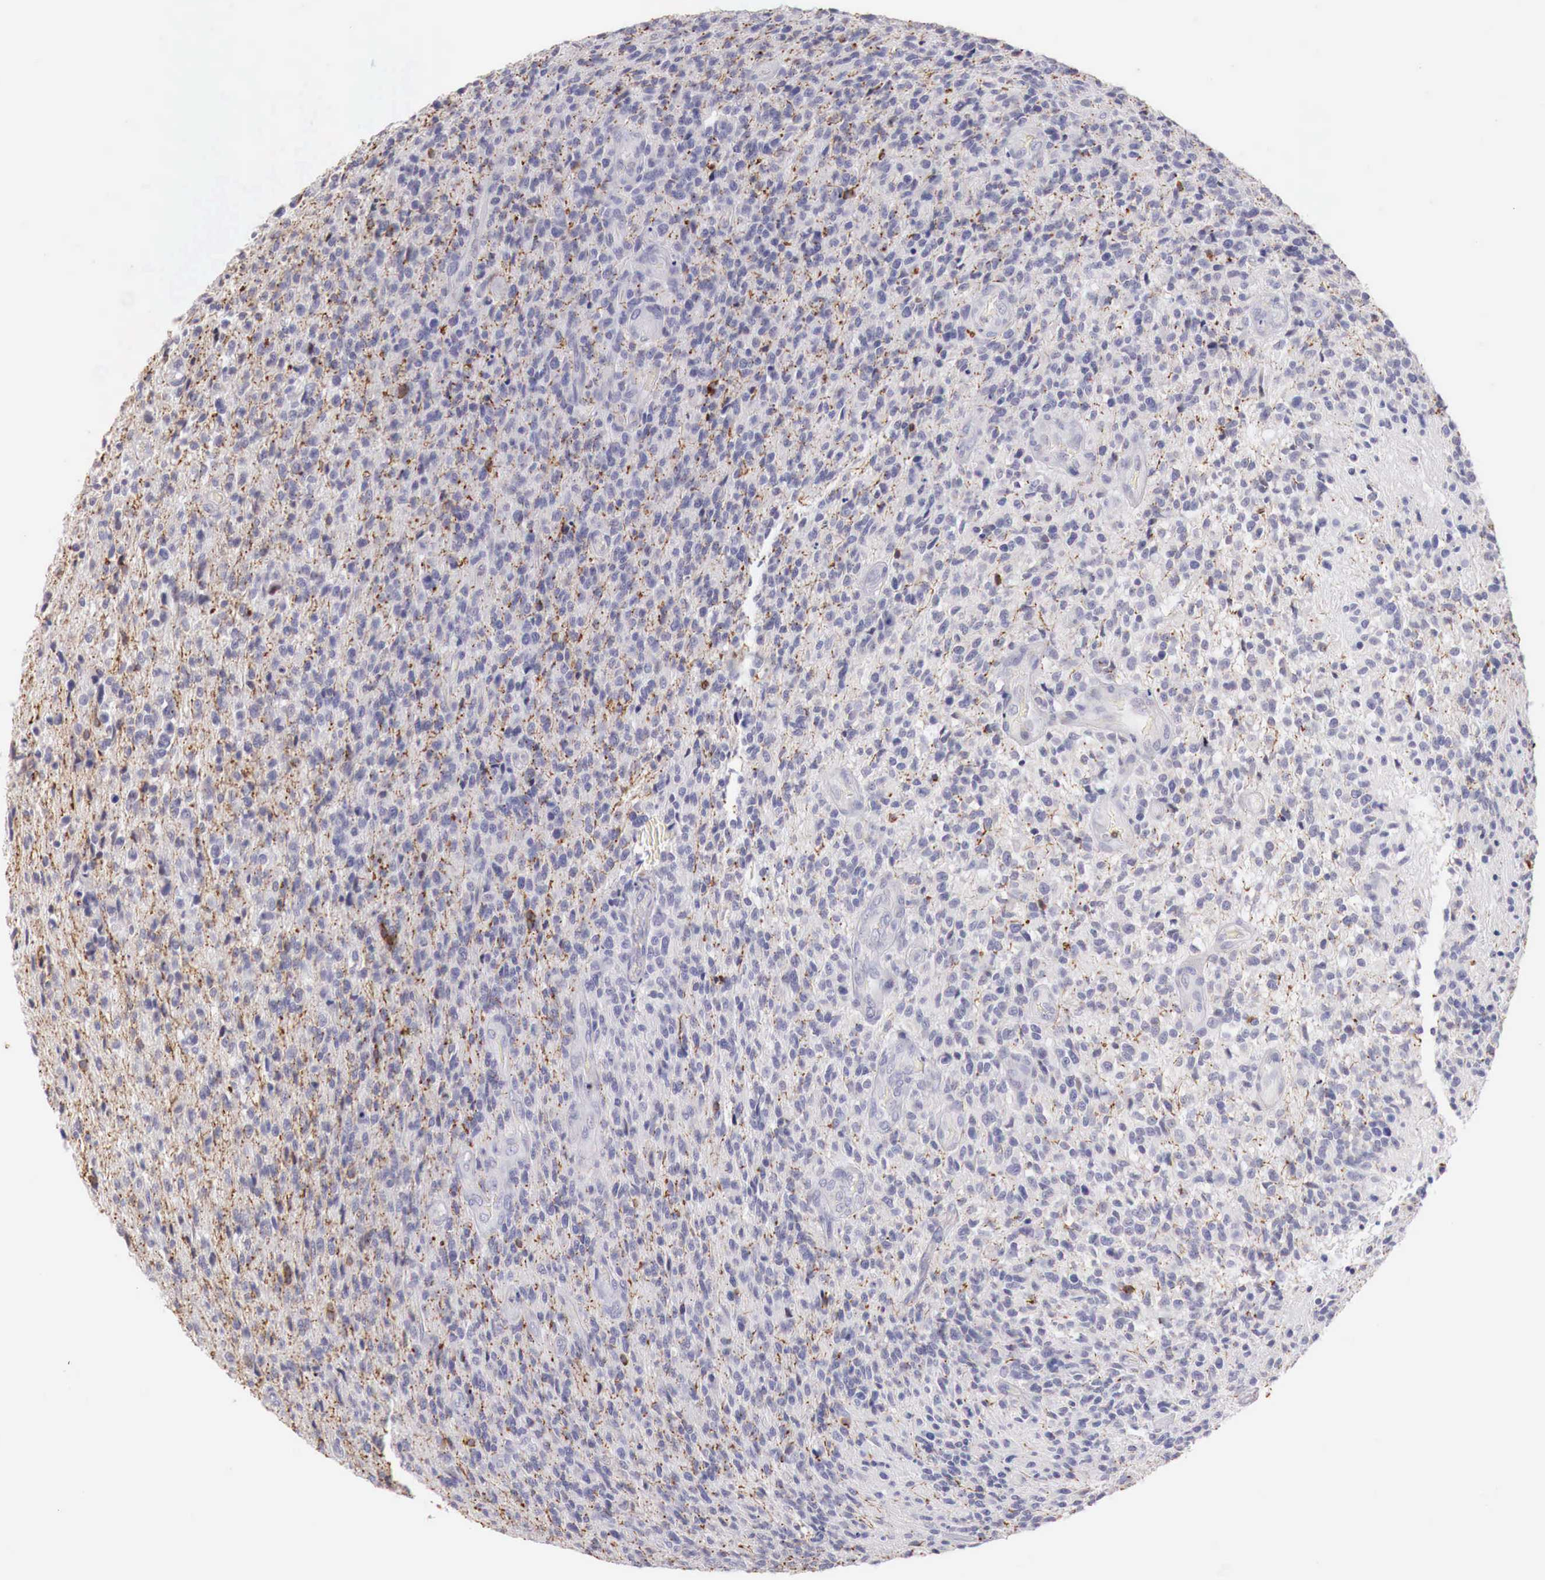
{"staining": {"intensity": "negative", "quantity": "none", "location": "none"}, "tissue": "glioma", "cell_type": "Tumor cells", "image_type": "cancer", "snomed": [{"axis": "morphology", "description": "Glioma, malignant, High grade"}, {"axis": "topography", "description": "Brain"}], "caption": "The micrograph reveals no staining of tumor cells in malignant glioma (high-grade).", "gene": "TRIM13", "patient": {"sex": "male", "age": 36}}